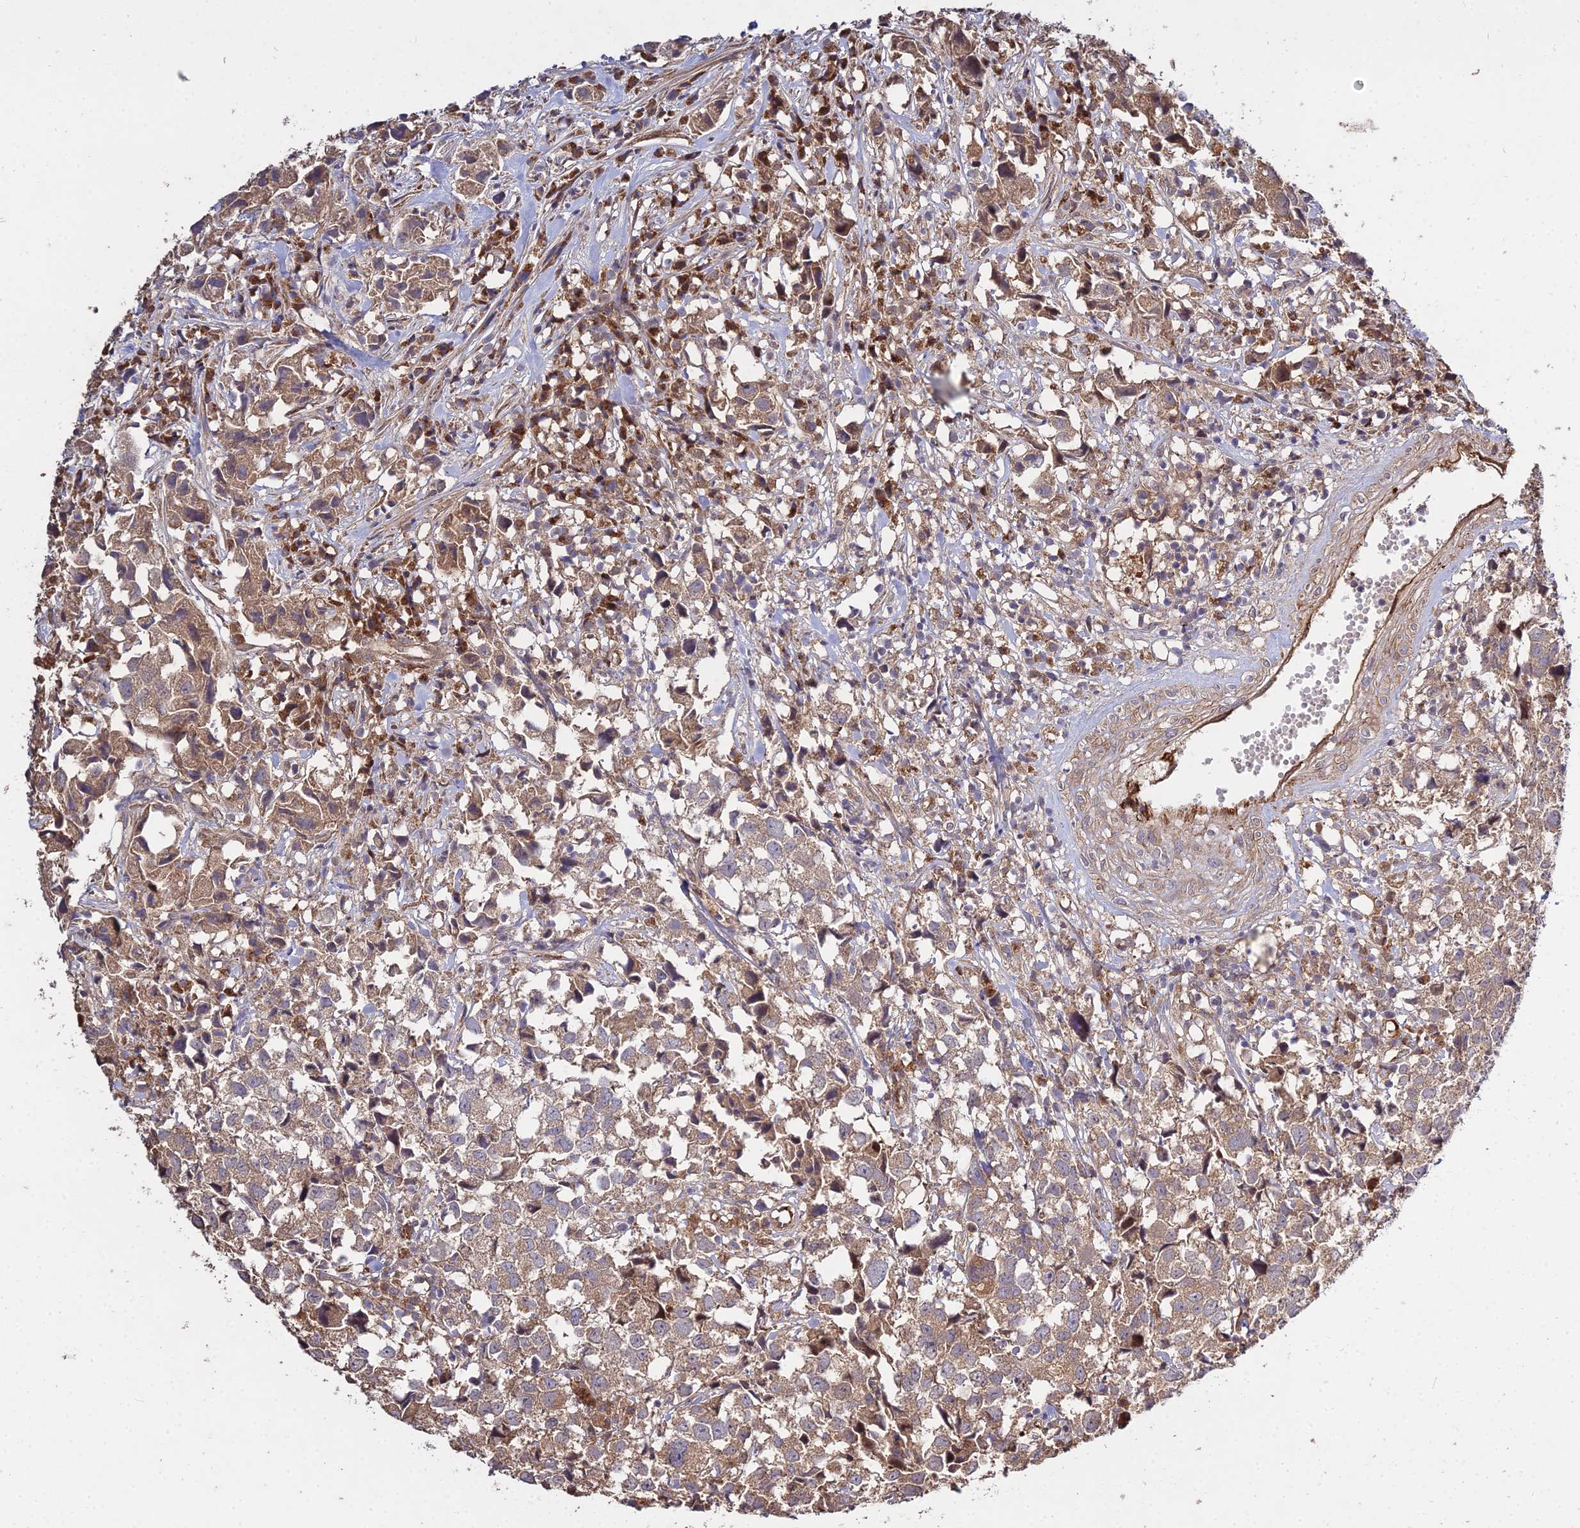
{"staining": {"intensity": "moderate", "quantity": "25%-75%", "location": "cytoplasmic/membranous"}, "tissue": "urothelial cancer", "cell_type": "Tumor cells", "image_type": "cancer", "snomed": [{"axis": "morphology", "description": "Urothelial carcinoma, High grade"}, {"axis": "topography", "description": "Urinary bladder"}], "caption": "A micrograph showing moderate cytoplasmic/membranous positivity in approximately 25%-75% of tumor cells in urothelial cancer, as visualized by brown immunohistochemical staining.", "gene": "GRTP1", "patient": {"sex": "female", "age": 75}}